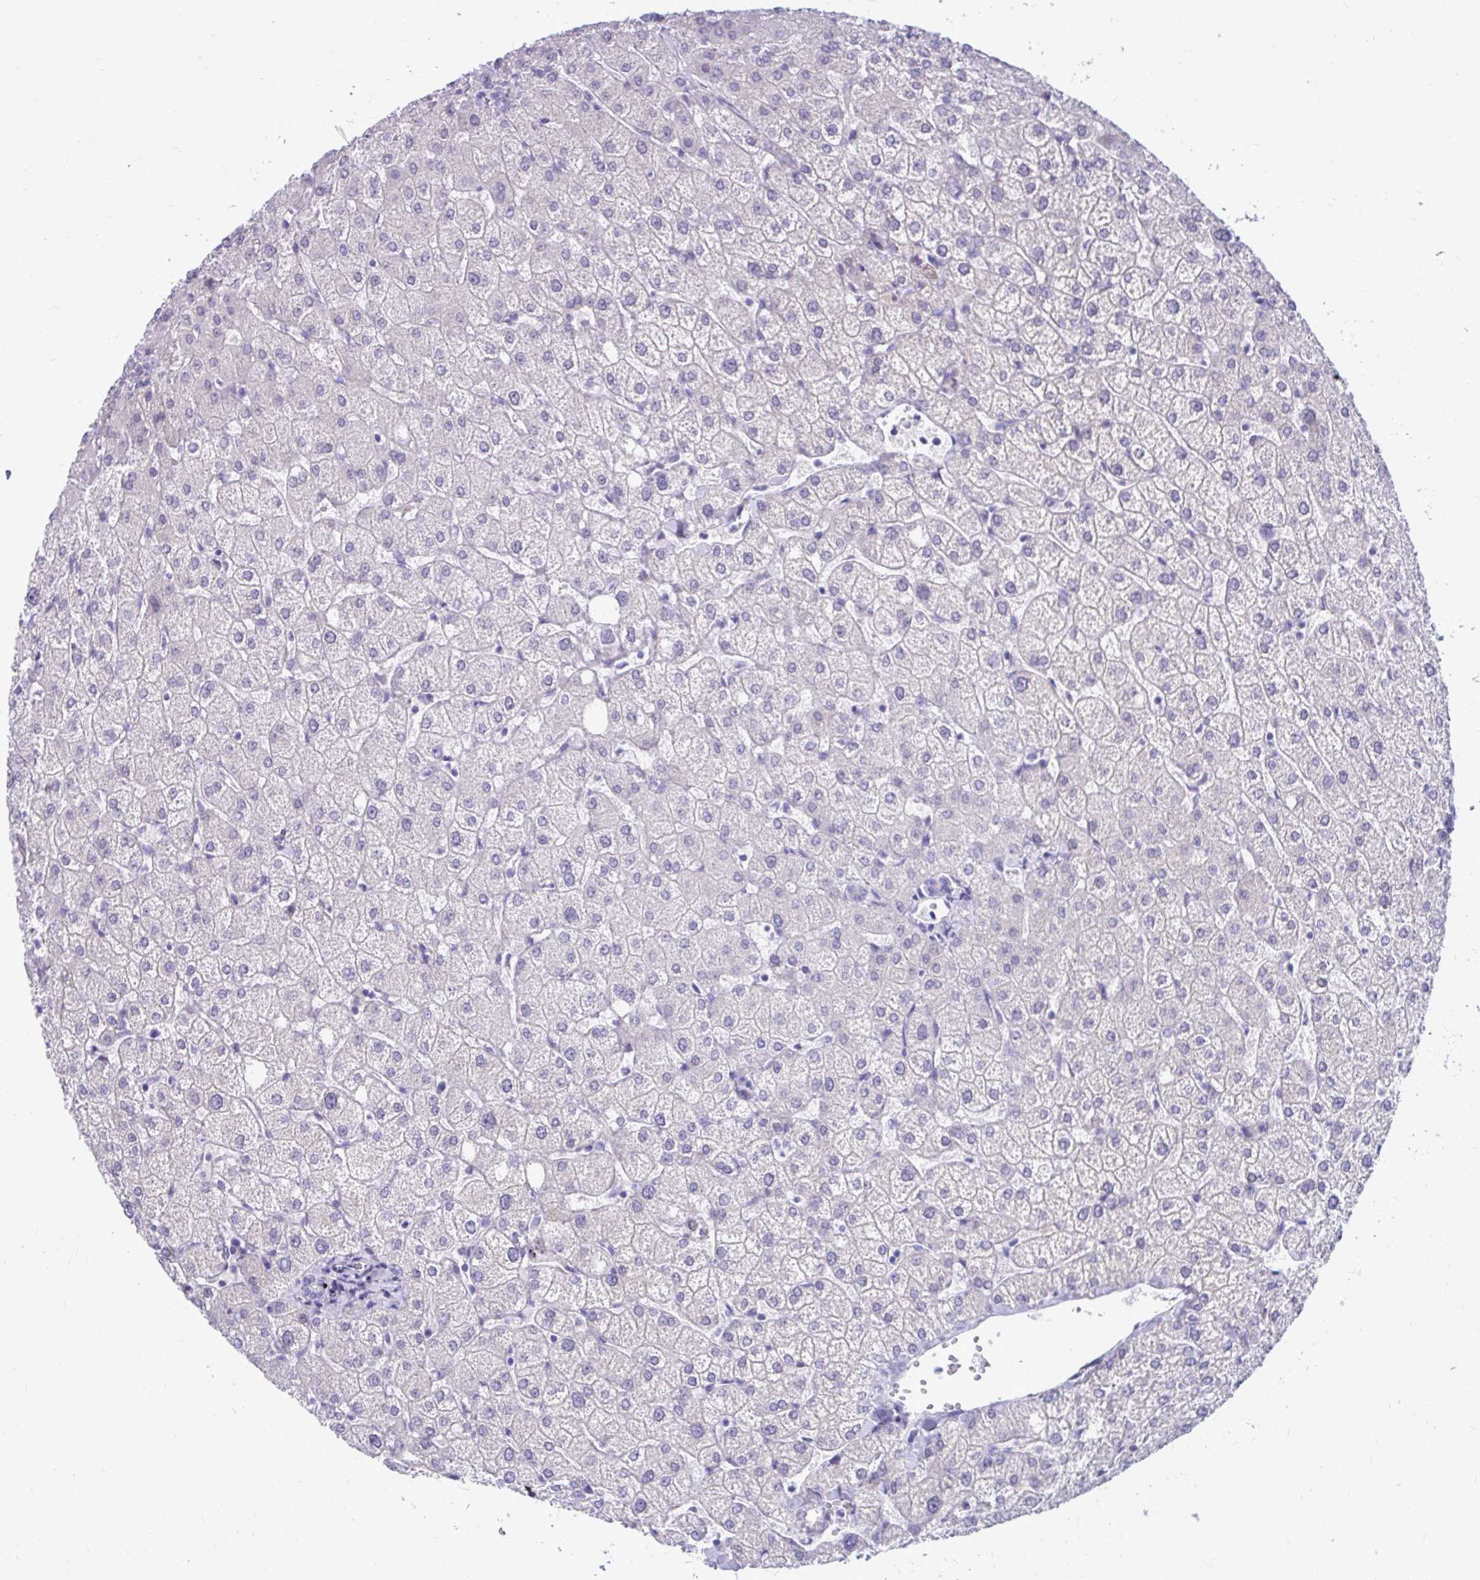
{"staining": {"intensity": "negative", "quantity": "none", "location": "none"}, "tissue": "liver", "cell_type": "Cholangiocytes", "image_type": "normal", "snomed": [{"axis": "morphology", "description": "Normal tissue, NOS"}, {"axis": "topography", "description": "Liver"}], "caption": "Normal liver was stained to show a protein in brown. There is no significant positivity in cholangiocytes.", "gene": "LCN15", "patient": {"sex": "female", "age": 54}}